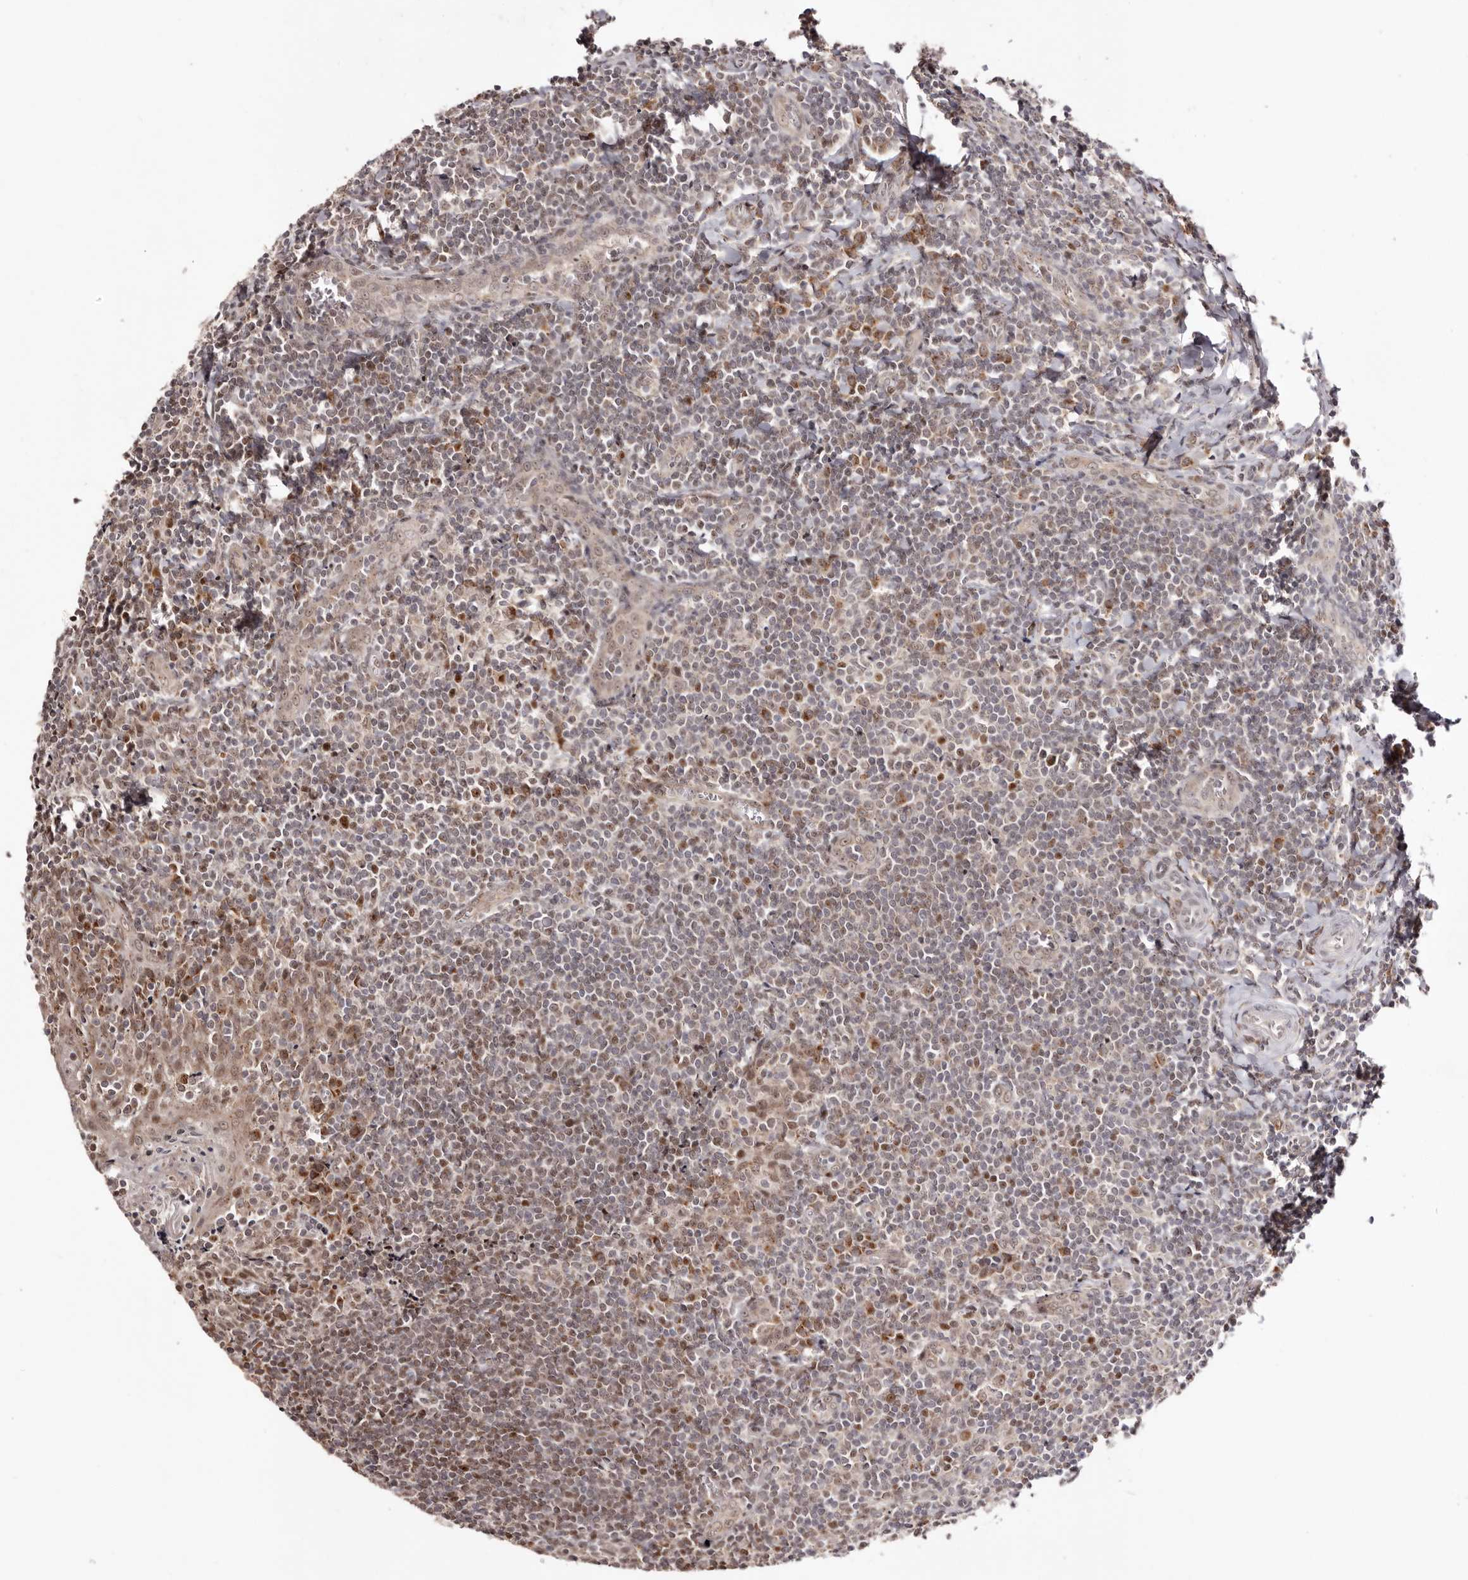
{"staining": {"intensity": "moderate", "quantity": ">75%", "location": "cytoplasmic/membranous"}, "tissue": "tonsil", "cell_type": "Germinal center cells", "image_type": "normal", "snomed": [{"axis": "morphology", "description": "Normal tissue, NOS"}, {"axis": "topography", "description": "Tonsil"}], "caption": "A brown stain labels moderate cytoplasmic/membranous expression of a protein in germinal center cells of benign tonsil.", "gene": "EGR3", "patient": {"sex": "male", "age": 27}}